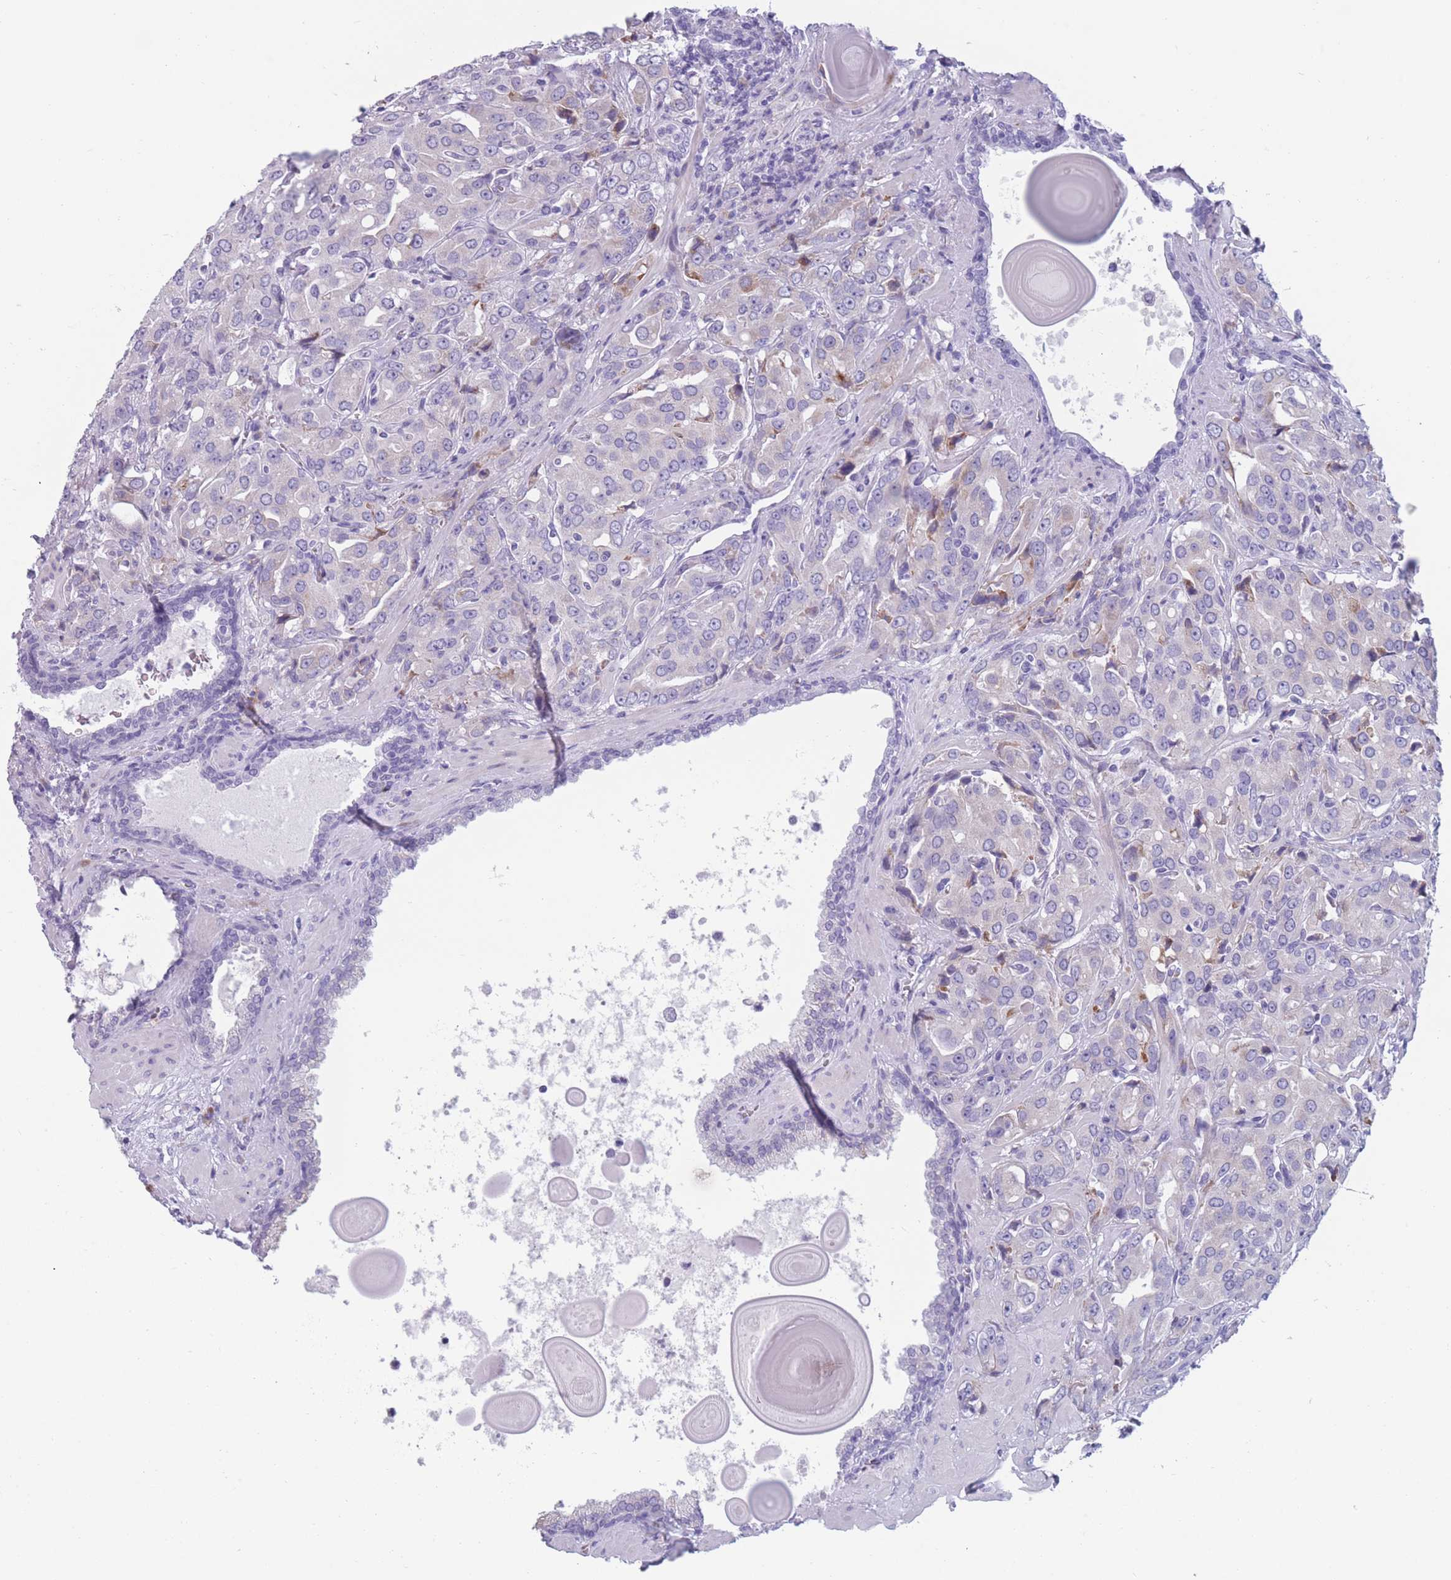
{"staining": {"intensity": "negative", "quantity": "none", "location": "none"}, "tissue": "prostate cancer", "cell_type": "Tumor cells", "image_type": "cancer", "snomed": [{"axis": "morphology", "description": "Adenocarcinoma, High grade"}, {"axis": "topography", "description": "Prostate"}], "caption": "Tumor cells are negative for protein expression in human prostate adenocarcinoma (high-grade).", "gene": "COL27A1", "patient": {"sex": "male", "age": 68}}